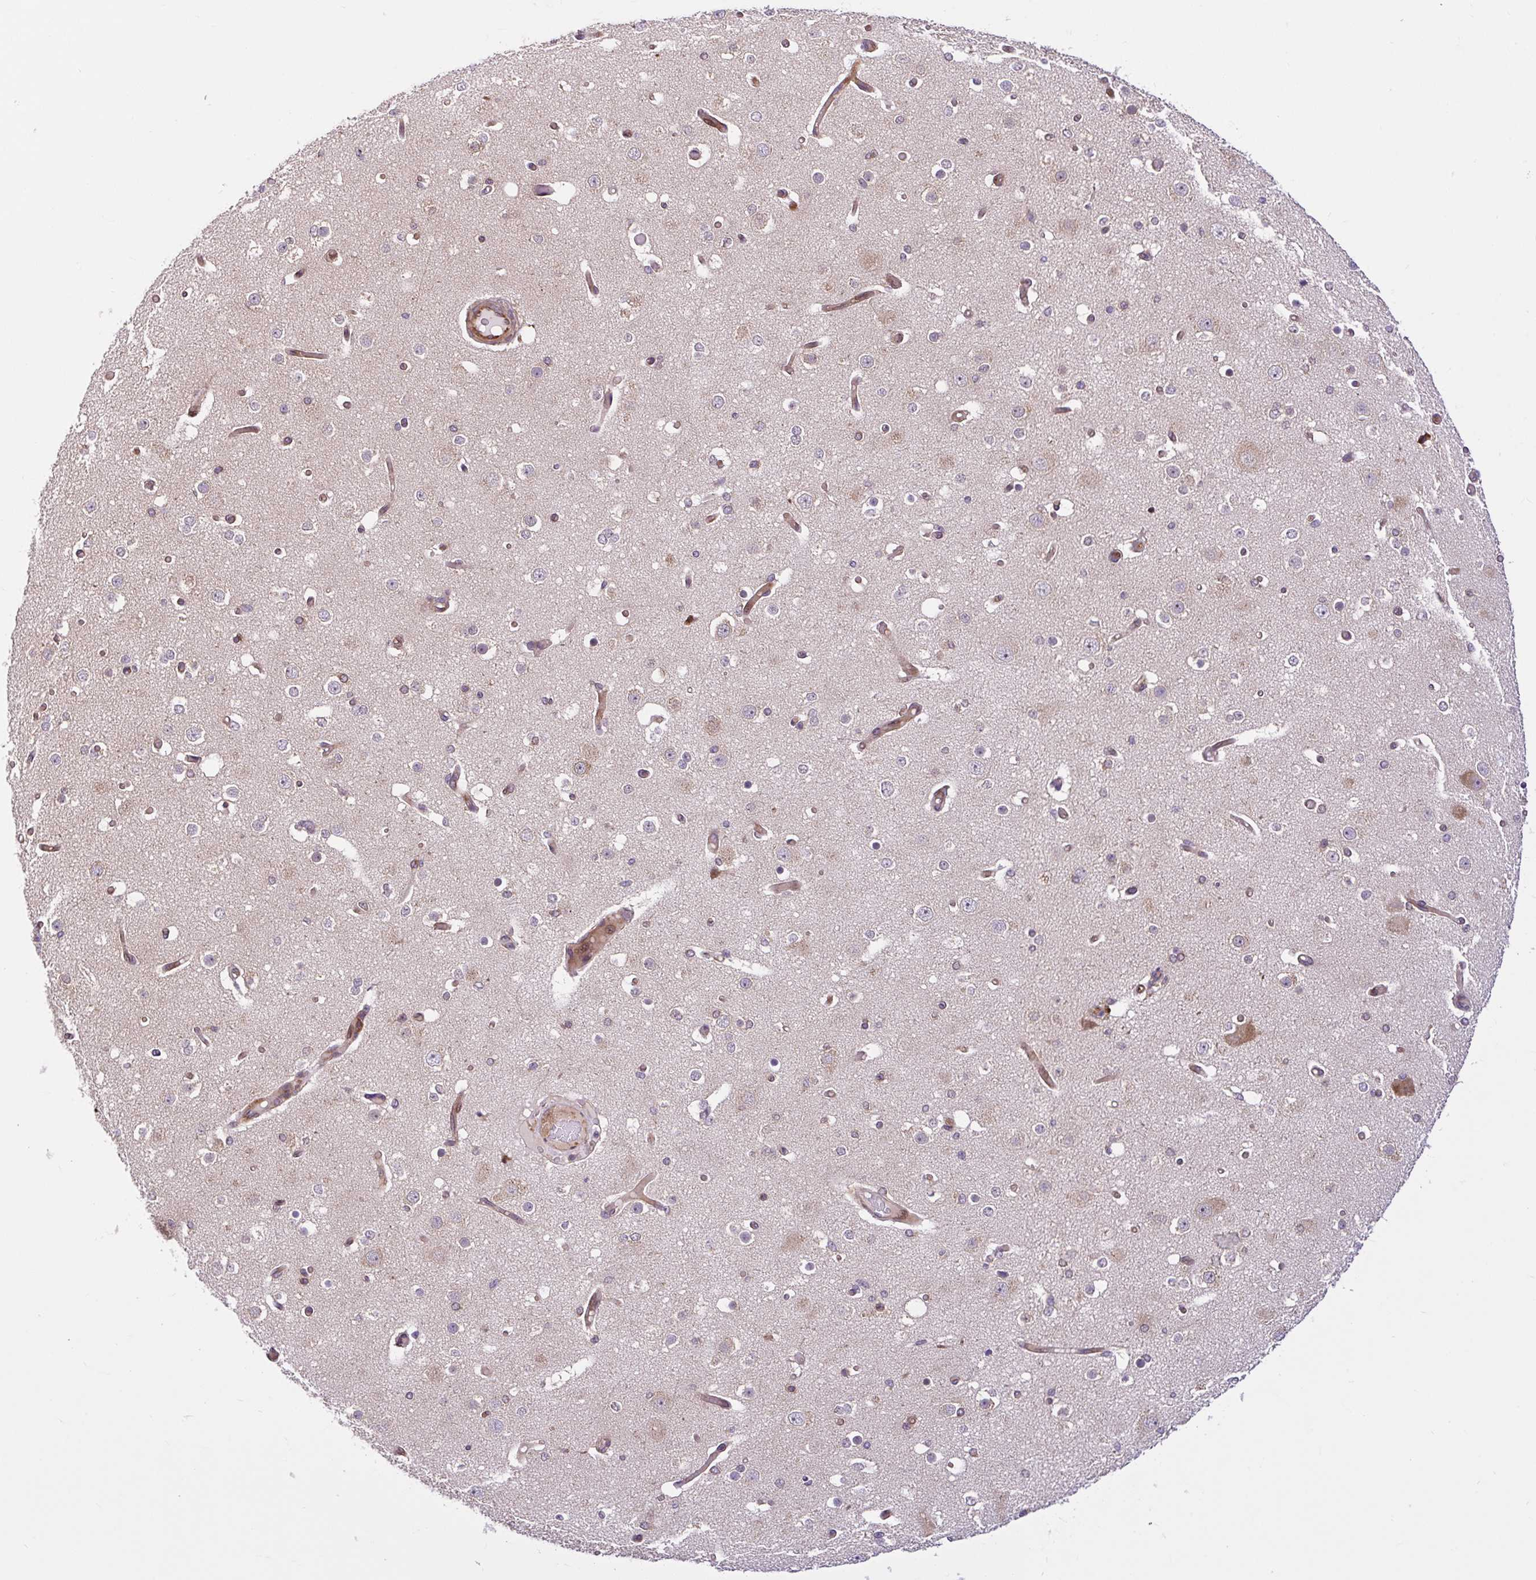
{"staining": {"intensity": "moderate", "quantity": ">75%", "location": "cytoplasmic/membranous"}, "tissue": "cerebral cortex", "cell_type": "Endothelial cells", "image_type": "normal", "snomed": [{"axis": "morphology", "description": "Normal tissue, NOS"}, {"axis": "morphology", "description": "Inflammation, NOS"}, {"axis": "topography", "description": "Cerebral cortex"}], "caption": "Cerebral cortex stained with a brown dye reveals moderate cytoplasmic/membranous positive positivity in about >75% of endothelial cells.", "gene": "NTPCR", "patient": {"sex": "male", "age": 6}}